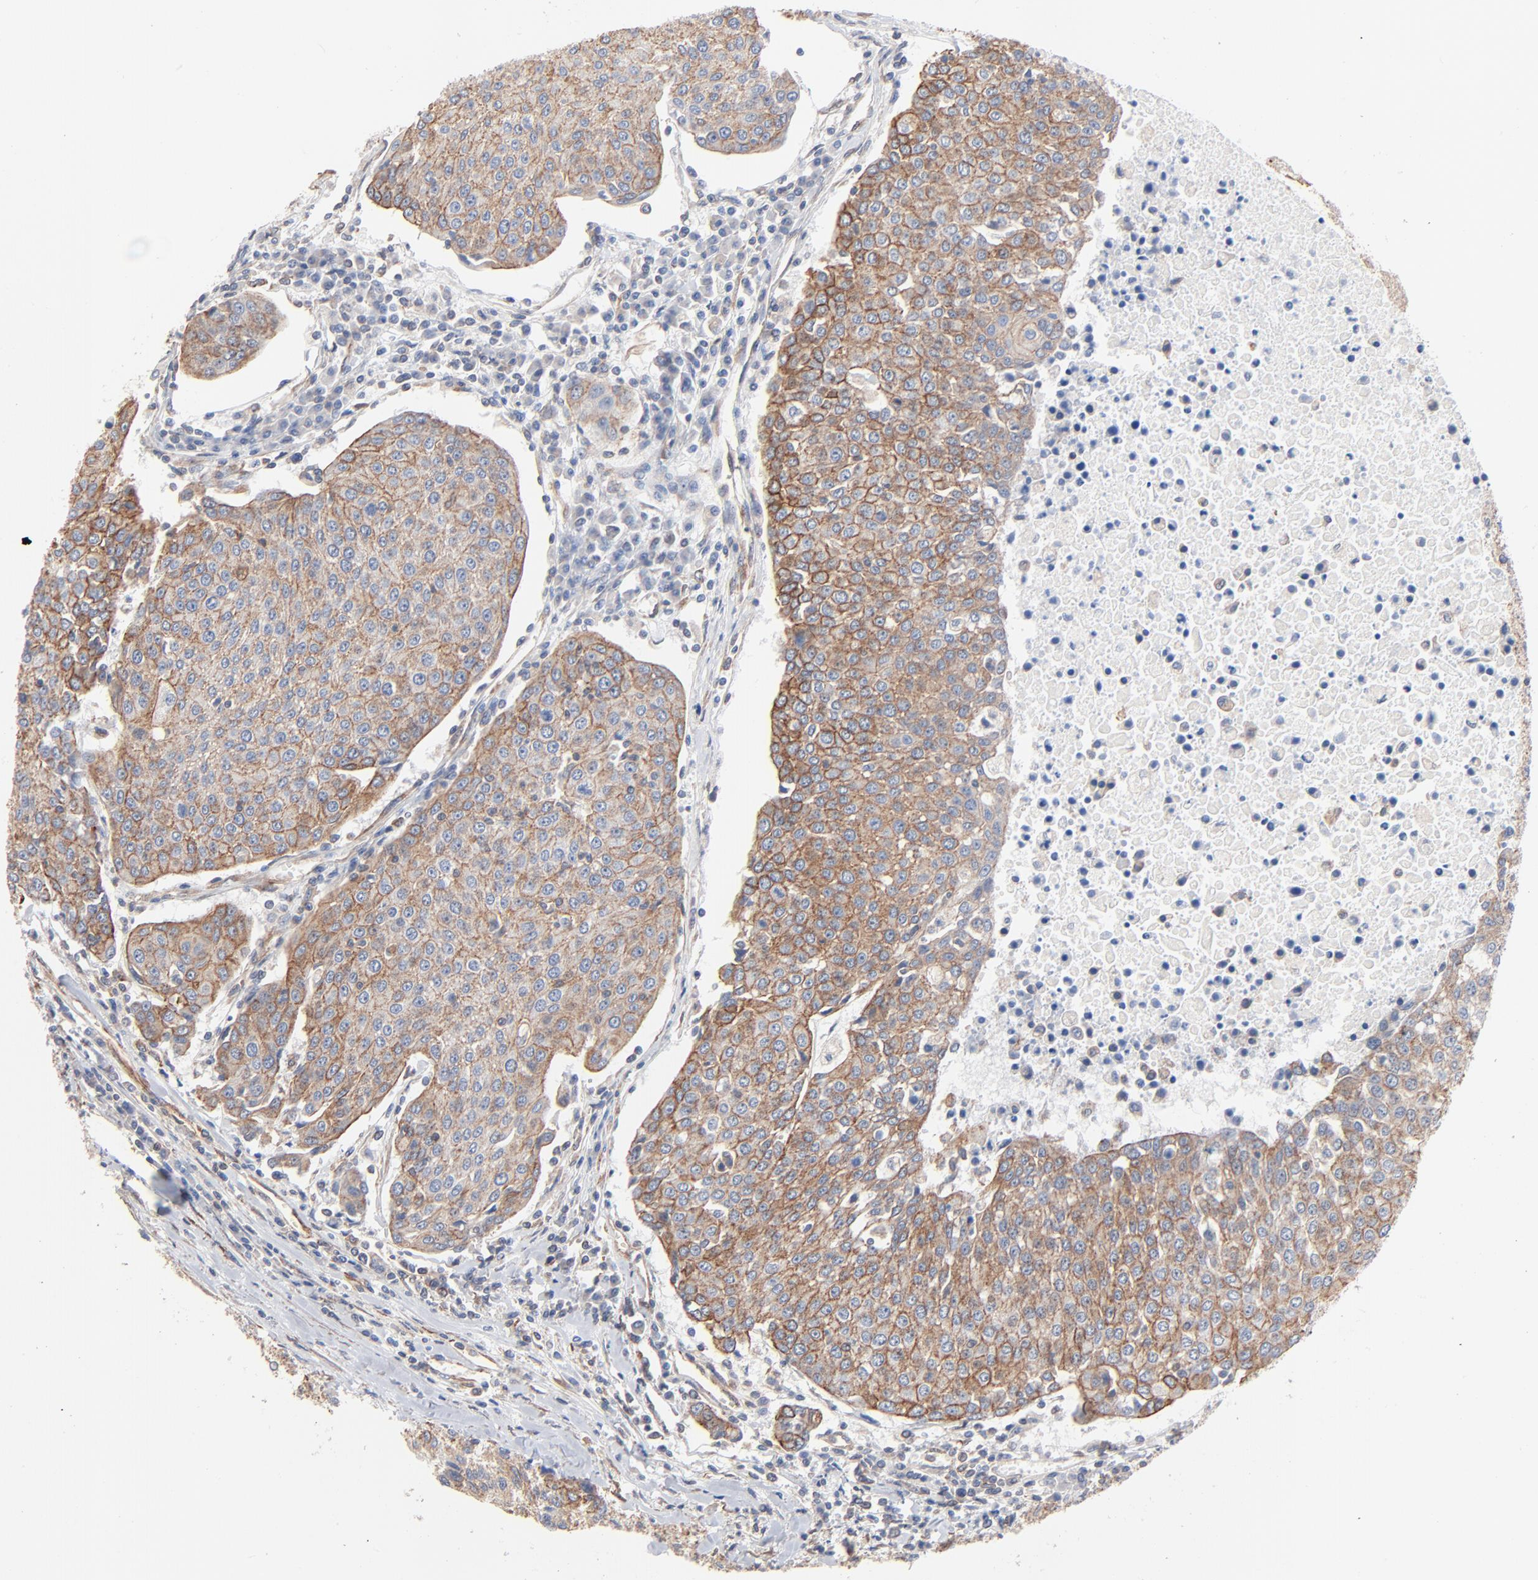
{"staining": {"intensity": "weak", "quantity": ">75%", "location": "cytoplasmic/membranous"}, "tissue": "urothelial cancer", "cell_type": "Tumor cells", "image_type": "cancer", "snomed": [{"axis": "morphology", "description": "Urothelial carcinoma, High grade"}, {"axis": "topography", "description": "Urinary bladder"}], "caption": "IHC image of human urothelial cancer stained for a protein (brown), which demonstrates low levels of weak cytoplasmic/membranous positivity in approximately >75% of tumor cells.", "gene": "ABCD4", "patient": {"sex": "female", "age": 85}}